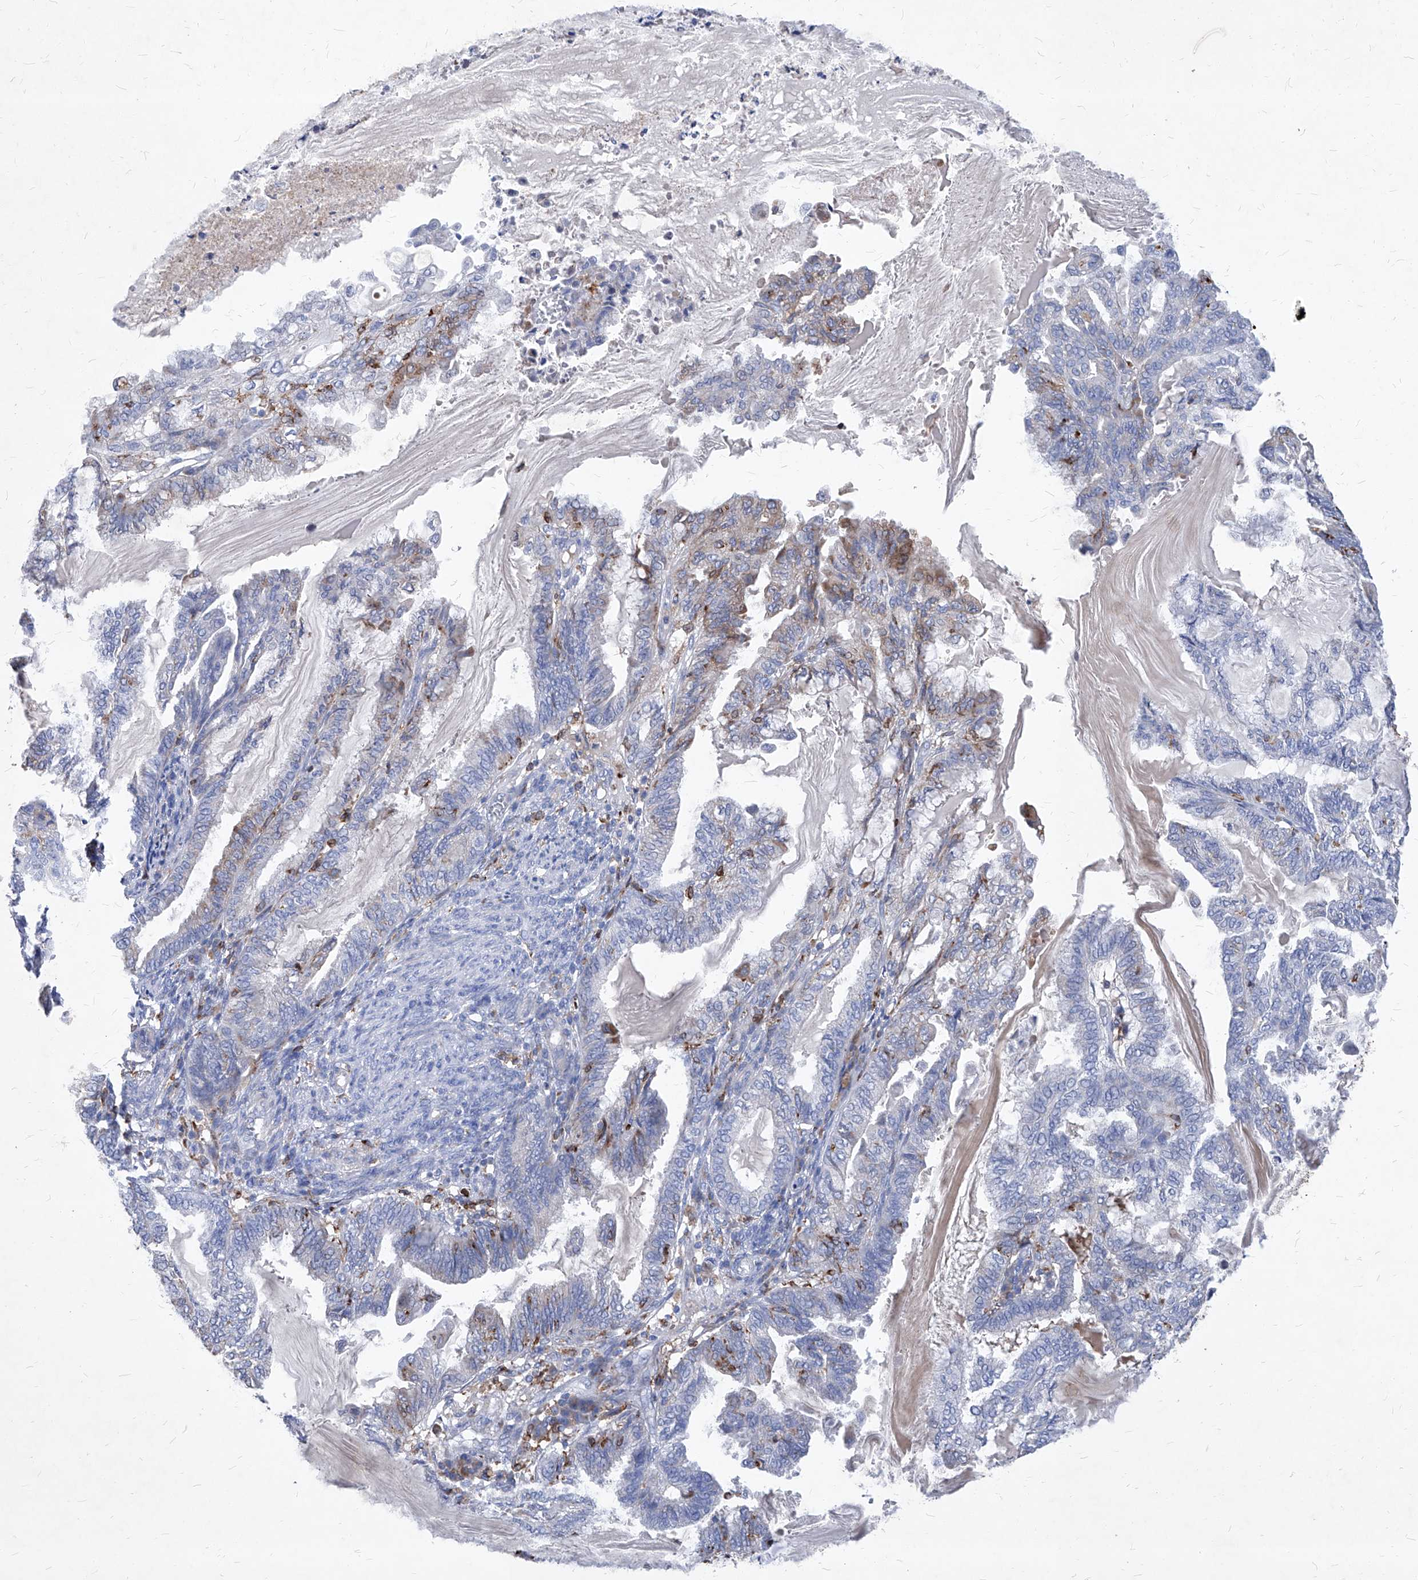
{"staining": {"intensity": "negative", "quantity": "none", "location": "none"}, "tissue": "endometrial cancer", "cell_type": "Tumor cells", "image_type": "cancer", "snomed": [{"axis": "morphology", "description": "Adenocarcinoma, NOS"}, {"axis": "topography", "description": "Endometrium"}], "caption": "Adenocarcinoma (endometrial) was stained to show a protein in brown. There is no significant expression in tumor cells.", "gene": "UBOX5", "patient": {"sex": "female", "age": 86}}